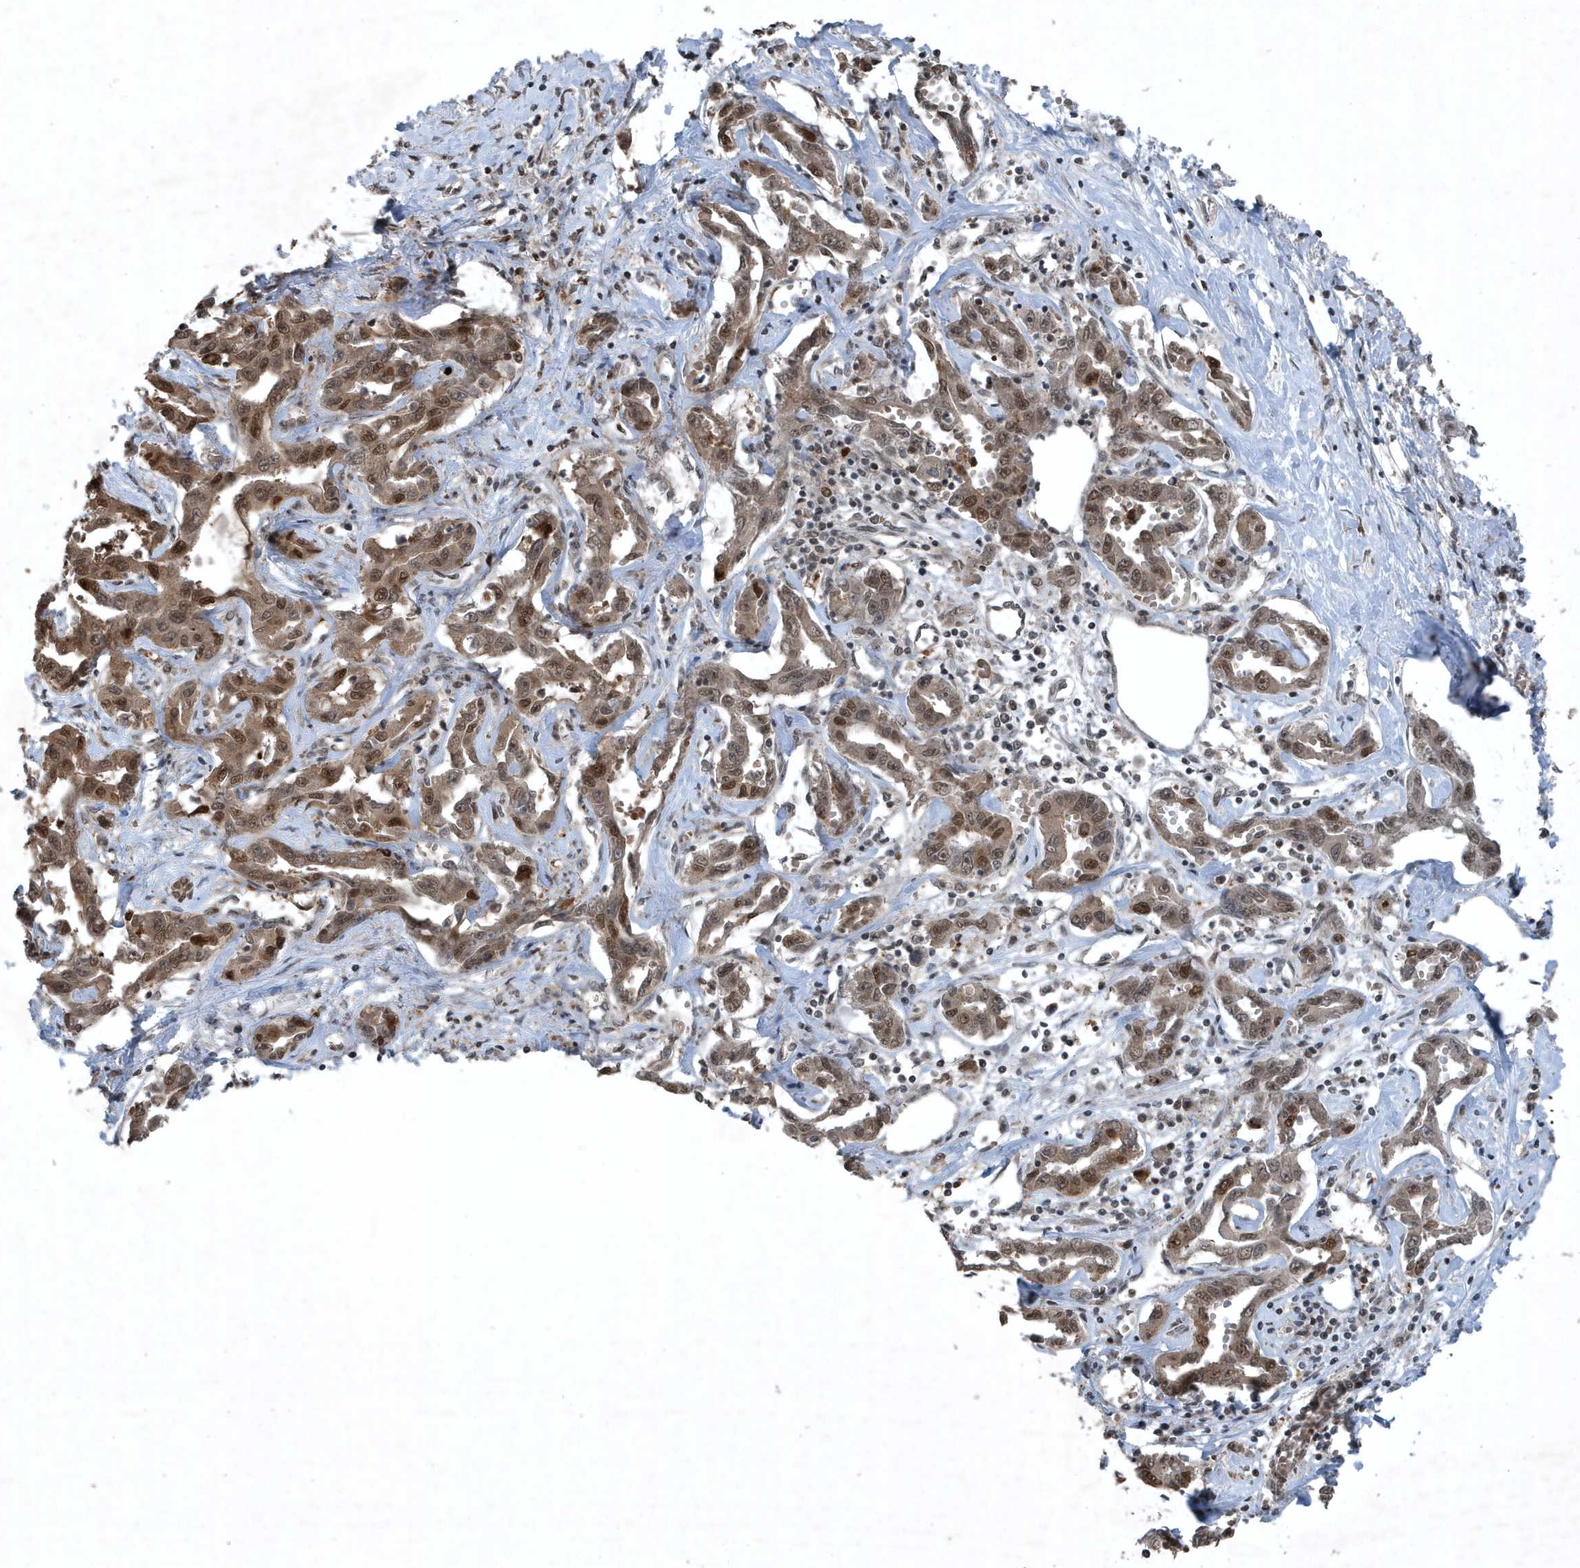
{"staining": {"intensity": "moderate", "quantity": ">75%", "location": "cytoplasmic/membranous,nuclear"}, "tissue": "liver cancer", "cell_type": "Tumor cells", "image_type": "cancer", "snomed": [{"axis": "morphology", "description": "Cholangiocarcinoma"}, {"axis": "topography", "description": "Liver"}], "caption": "Immunohistochemical staining of liver cholangiocarcinoma shows medium levels of moderate cytoplasmic/membranous and nuclear positivity in about >75% of tumor cells.", "gene": "HSPA1A", "patient": {"sex": "male", "age": 59}}